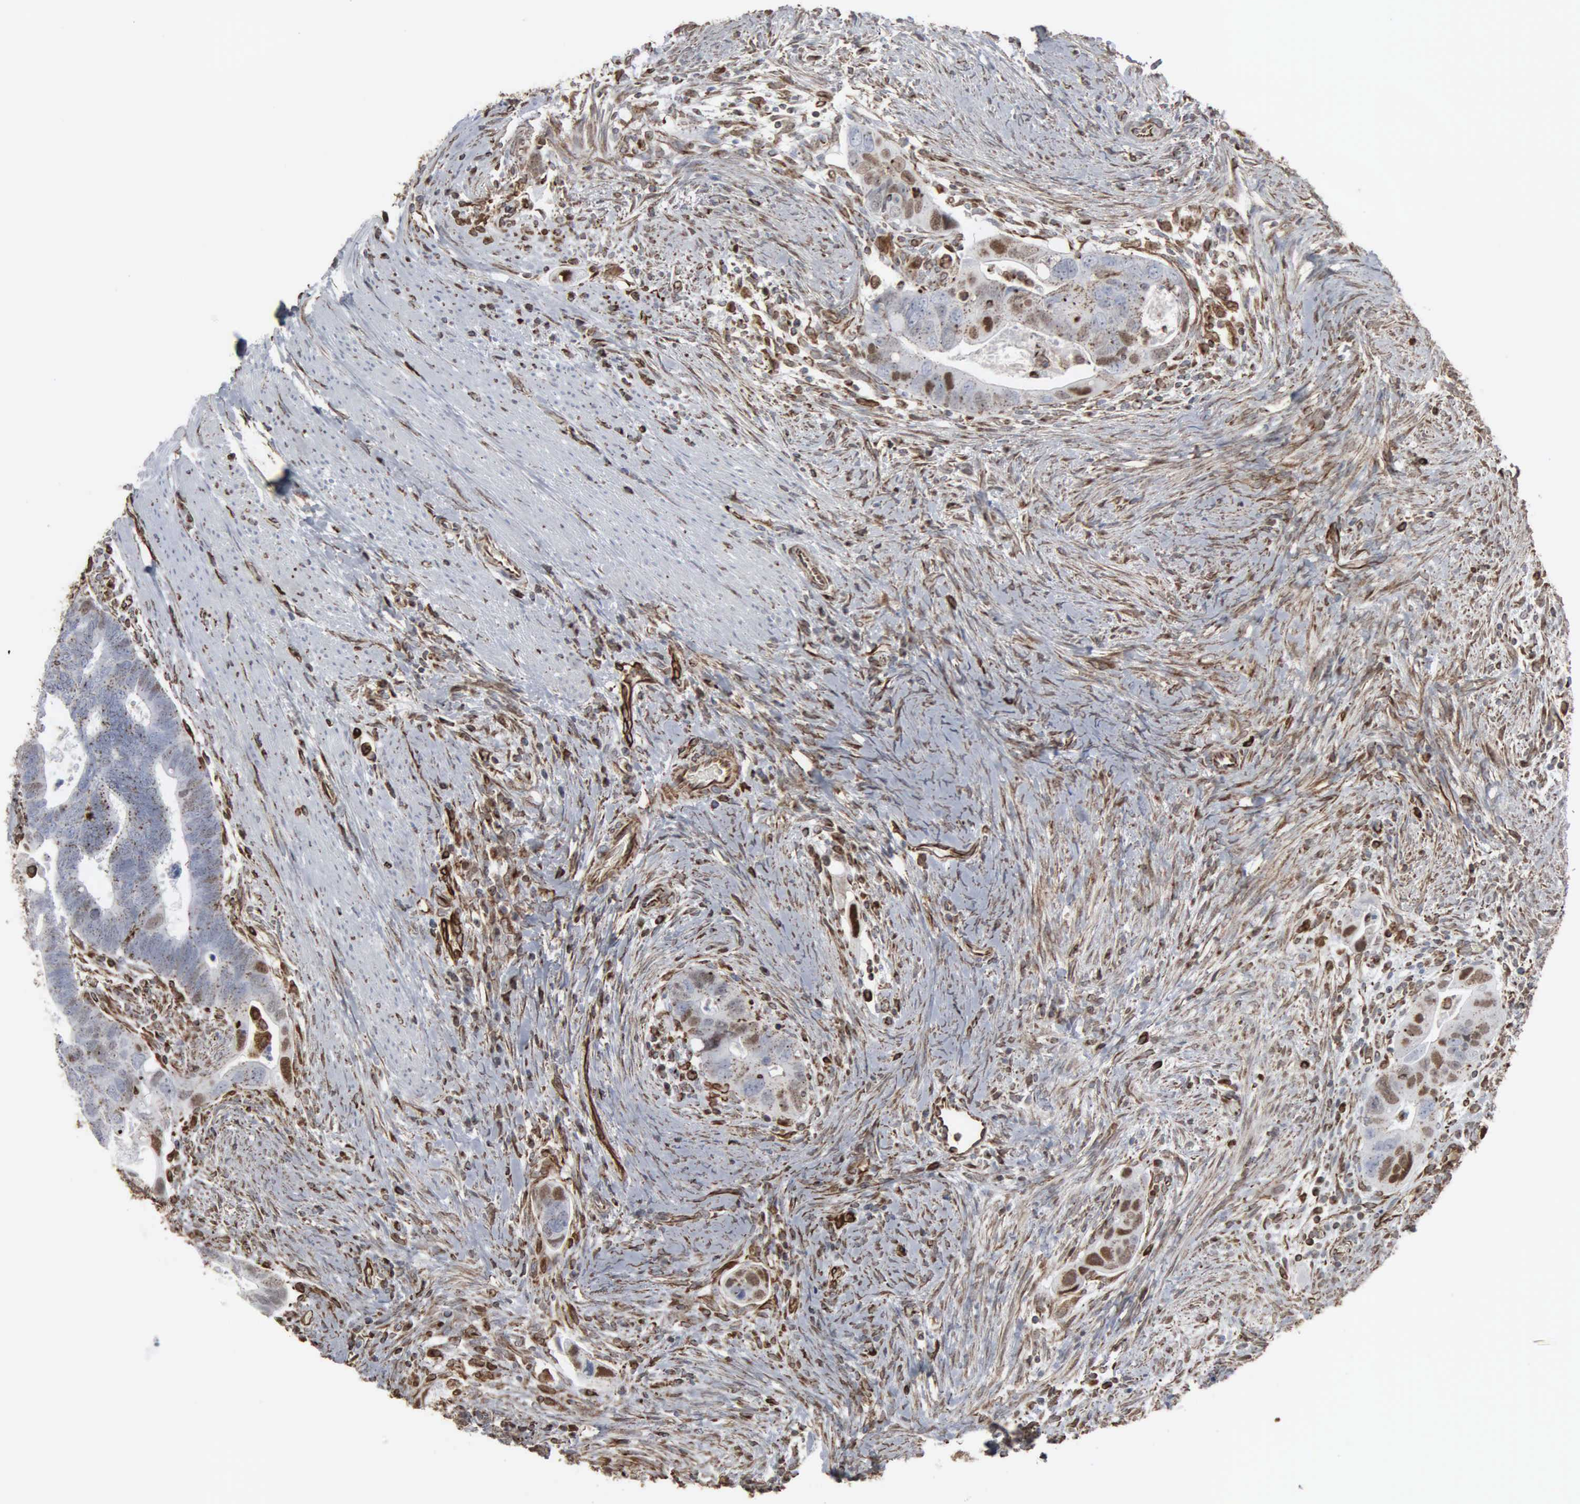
{"staining": {"intensity": "moderate", "quantity": "25%-75%", "location": "nuclear"}, "tissue": "colorectal cancer", "cell_type": "Tumor cells", "image_type": "cancer", "snomed": [{"axis": "morphology", "description": "Adenocarcinoma, NOS"}, {"axis": "topography", "description": "Rectum"}], "caption": "Brown immunohistochemical staining in colorectal cancer (adenocarcinoma) exhibits moderate nuclear expression in about 25%-75% of tumor cells.", "gene": "CCNE1", "patient": {"sex": "male", "age": 53}}